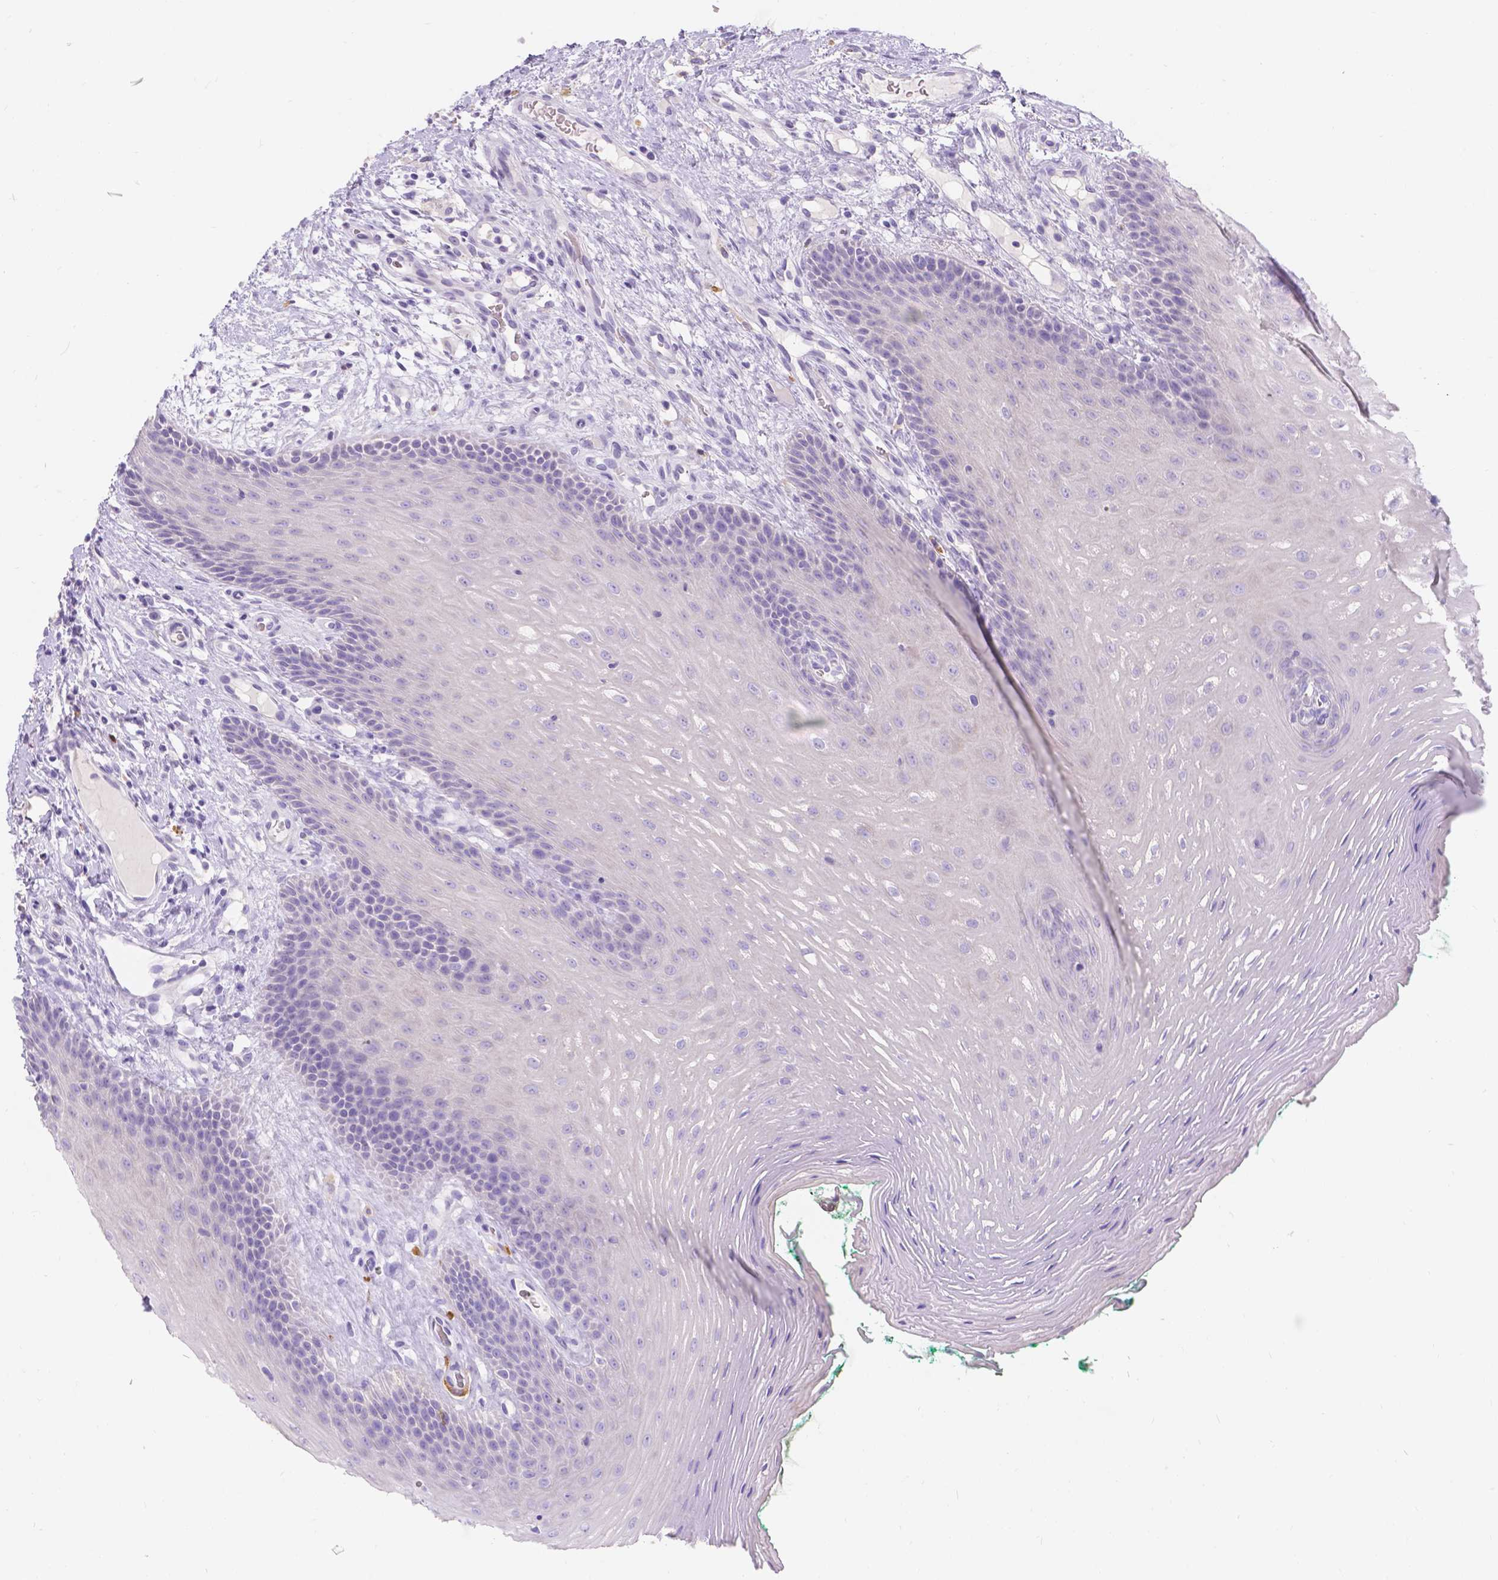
{"staining": {"intensity": "negative", "quantity": "none", "location": "none"}, "tissue": "oral mucosa", "cell_type": "Squamous epithelial cells", "image_type": "normal", "snomed": [{"axis": "morphology", "description": "Normal tissue, NOS"}, {"axis": "morphology", "description": "Squamous cell carcinoma, NOS"}, {"axis": "topography", "description": "Oral tissue"}, {"axis": "topography", "description": "Head-Neck"}], "caption": "Protein analysis of unremarkable oral mucosa reveals no significant staining in squamous epithelial cells. (DAB (3,3'-diaminobenzidine) immunohistochemistry with hematoxylin counter stain).", "gene": "GNRHR", "patient": {"sex": "male", "age": 78}}